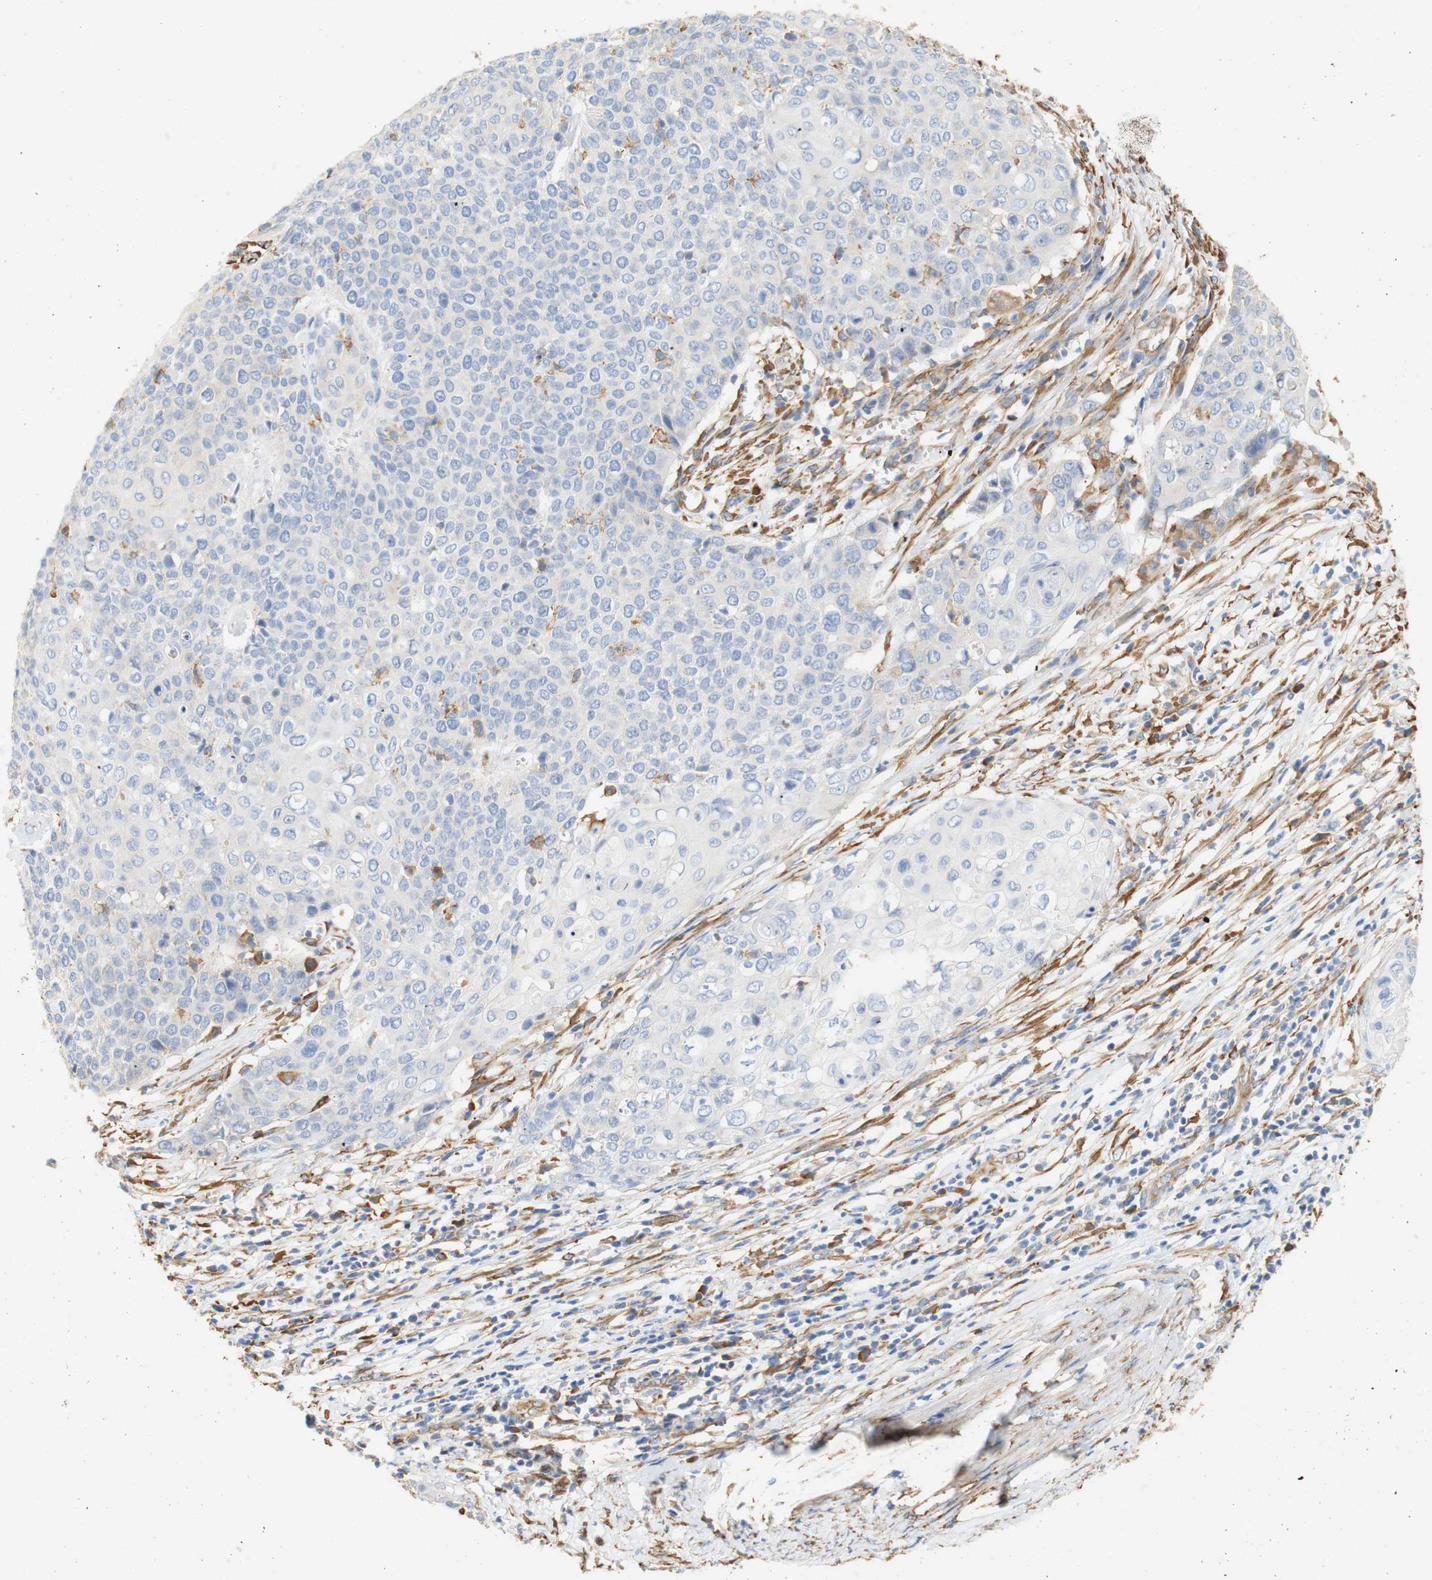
{"staining": {"intensity": "negative", "quantity": "none", "location": "none"}, "tissue": "cervical cancer", "cell_type": "Tumor cells", "image_type": "cancer", "snomed": [{"axis": "morphology", "description": "Squamous cell carcinoma, NOS"}, {"axis": "topography", "description": "Cervix"}], "caption": "High magnification brightfield microscopy of cervical squamous cell carcinoma stained with DAB (brown) and counterstained with hematoxylin (blue): tumor cells show no significant positivity.", "gene": "EIF2AK4", "patient": {"sex": "female", "age": 39}}